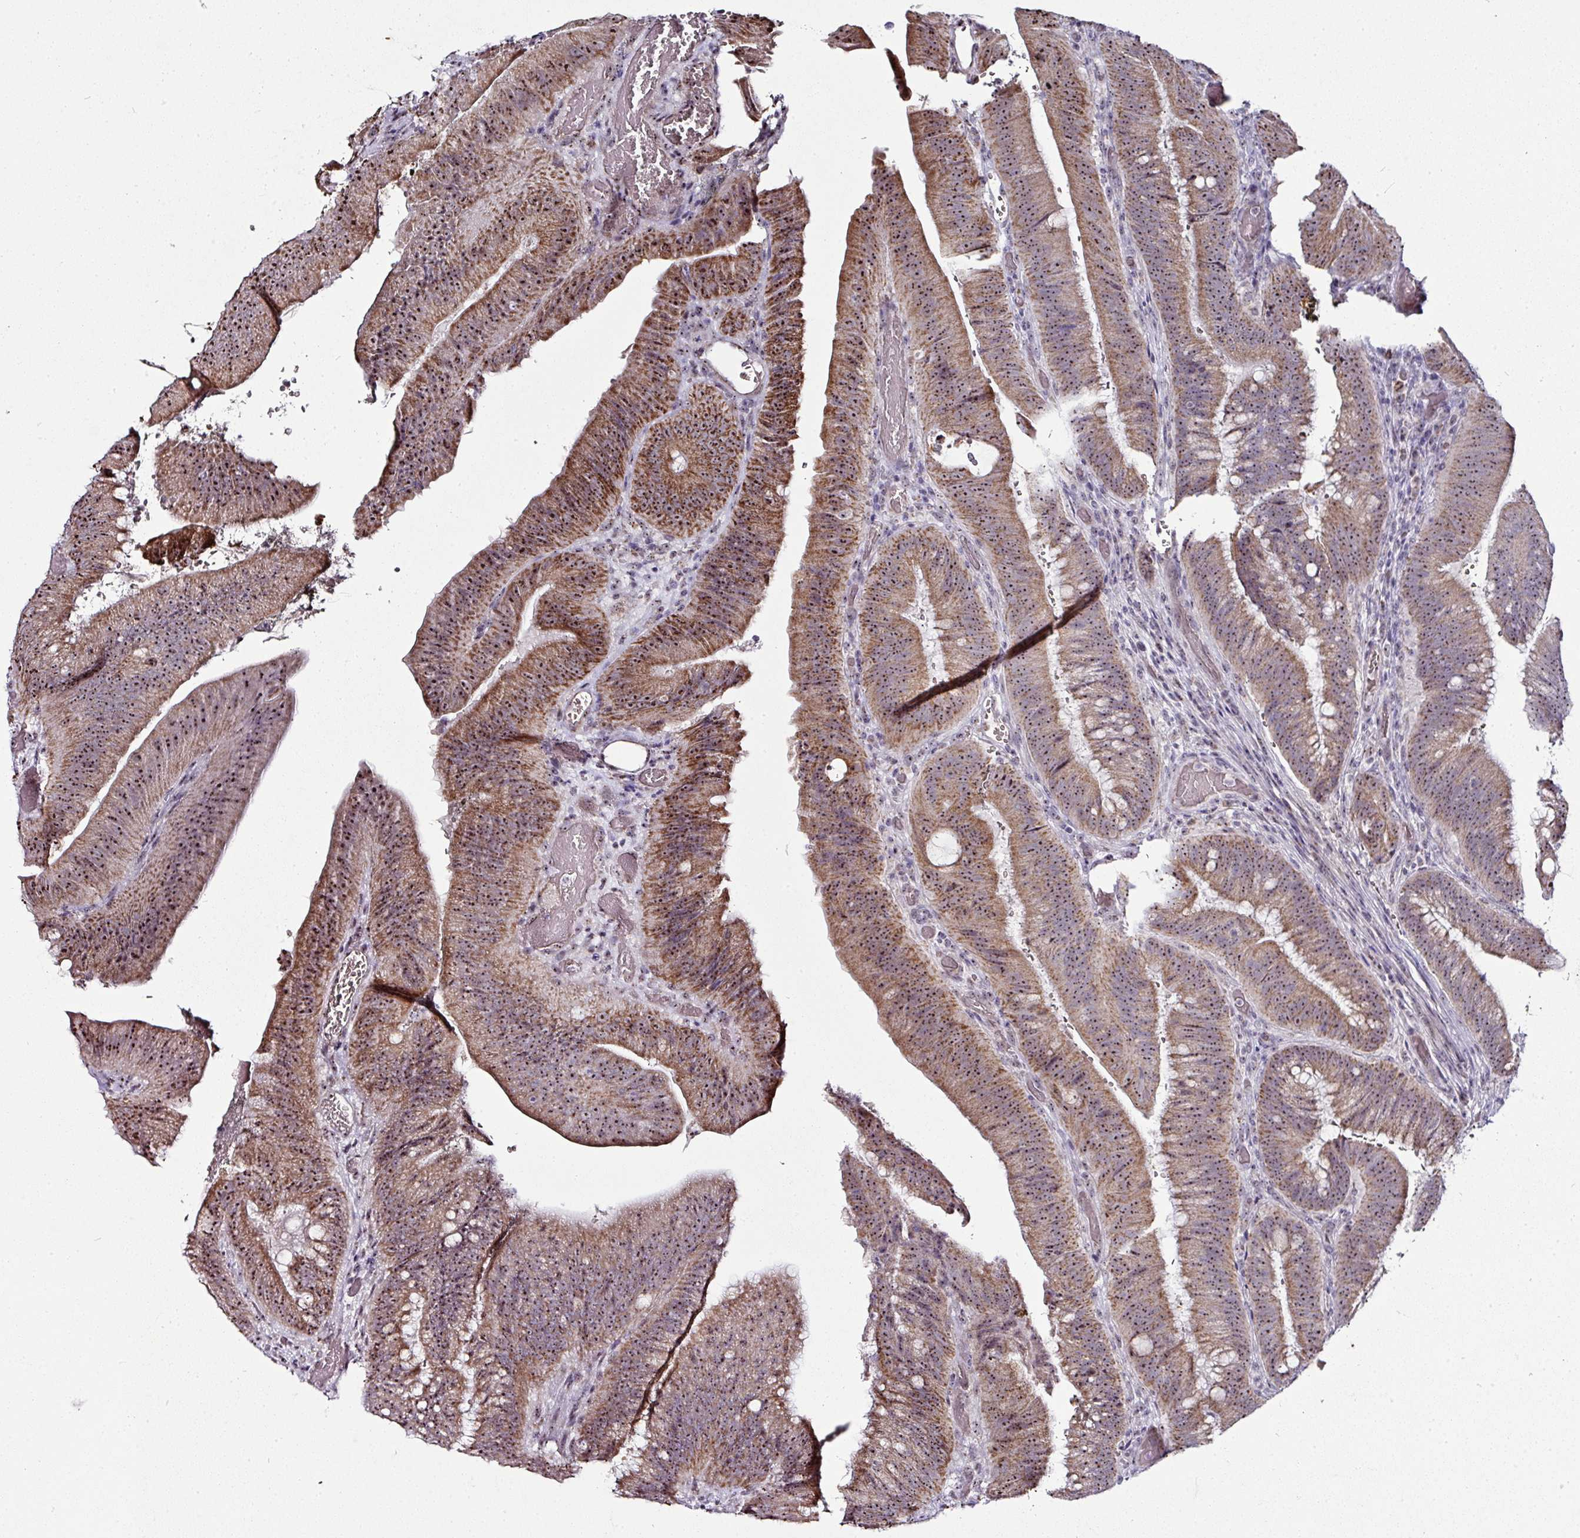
{"staining": {"intensity": "moderate", "quantity": ">75%", "location": "cytoplasmic/membranous,nuclear"}, "tissue": "colorectal cancer", "cell_type": "Tumor cells", "image_type": "cancer", "snomed": [{"axis": "morphology", "description": "Adenocarcinoma, NOS"}, {"axis": "topography", "description": "Colon"}], "caption": "Immunohistochemistry (IHC) histopathology image of neoplastic tissue: colorectal cancer (adenocarcinoma) stained using immunohistochemistry reveals medium levels of moderate protein expression localized specifically in the cytoplasmic/membranous and nuclear of tumor cells, appearing as a cytoplasmic/membranous and nuclear brown color.", "gene": "NACC2", "patient": {"sex": "female", "age": 43}}